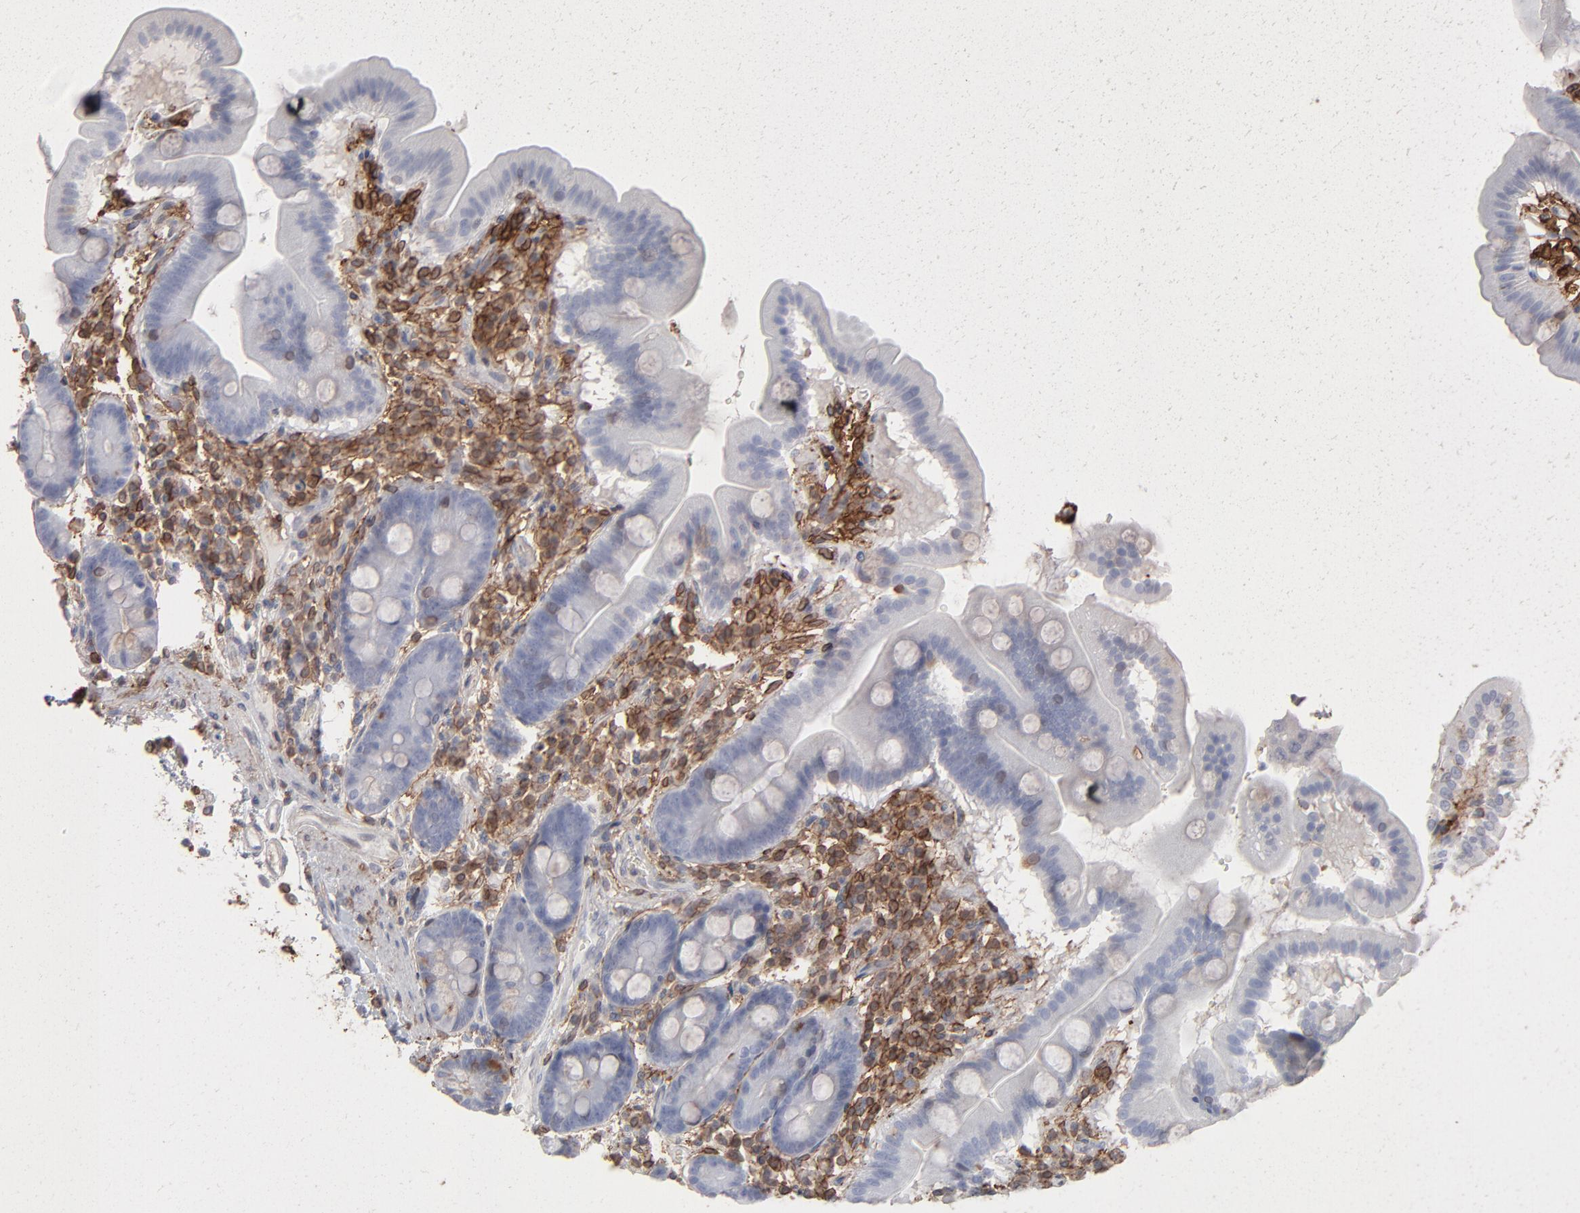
{"staining": {"intensity": "weak", "quantity": "<25%", "location": "cytoplasmic/membranous,nuclear"}, "tissue": "duodenum", "cell_type": "Glandular cells", "image_type": "normal", "snomed": [{"axis": "morphology", "description": "Normal tissue, NOS"}, {"axis": "topography", "description": "Duodenum"}], "caption": "A high-resolution histopathology image shows IHC staining of benign duodenum, which exhibits no significant positivity in glandular cells.", "gene": "ANXA5", "patient": {"sex": "male", "age": 50}}